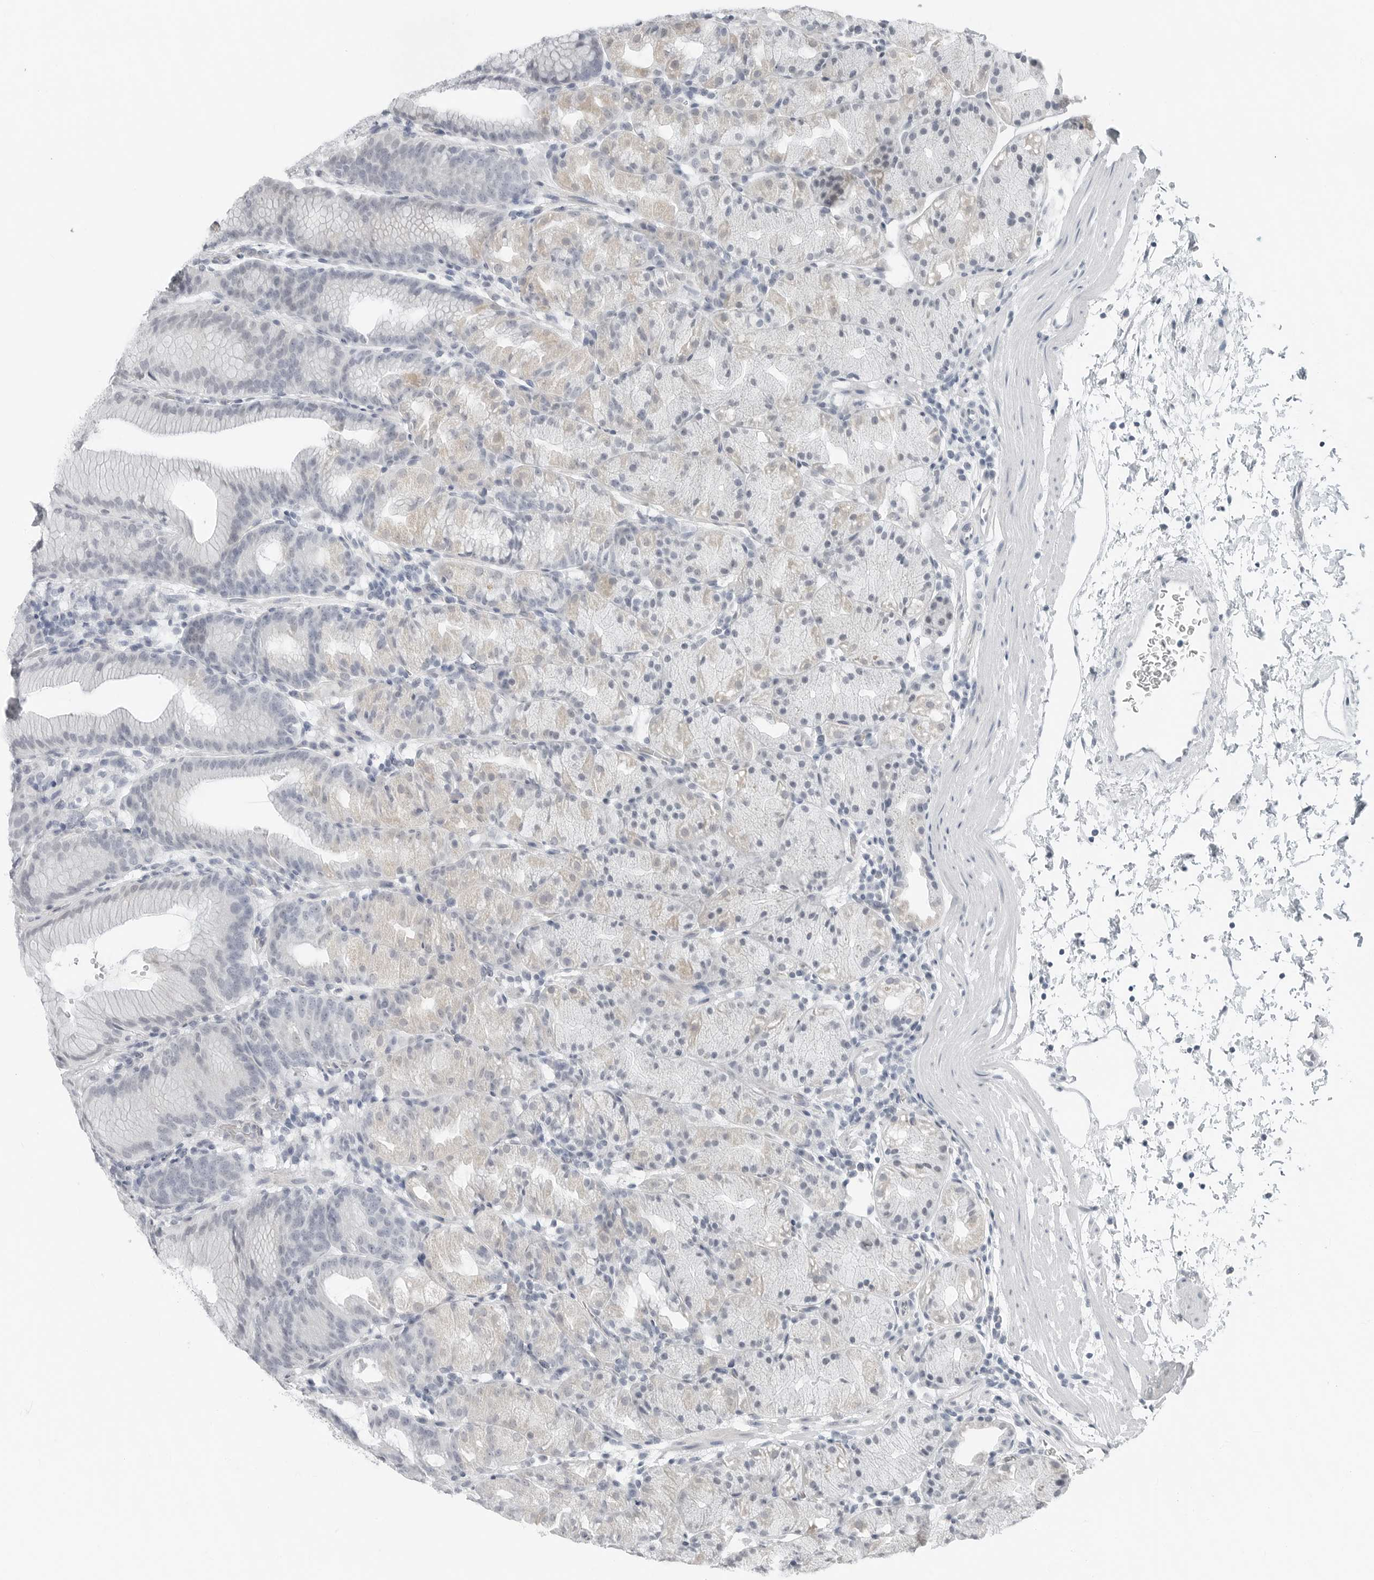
{"staining": {"intensity": "weak", "quantity": "<25%", "location": "cytoplasmic/membranous"}, "tissue": "stomach", "cell_type": "Glandular cells", "image_type": "normal", "snomed": [{"axis": "morphology", "description": "Normal tissue, NOS"}, {"axis": "topography", "description": "Stomach, upper"}], "caption": "DAB (3,3'-diaminobenzidine) immunohistochemical staining of unremarkable stomach shows no significant expression in glandular cells.", "gene": "XIRP1", "patient": {"sex": "male", "age": 48}}